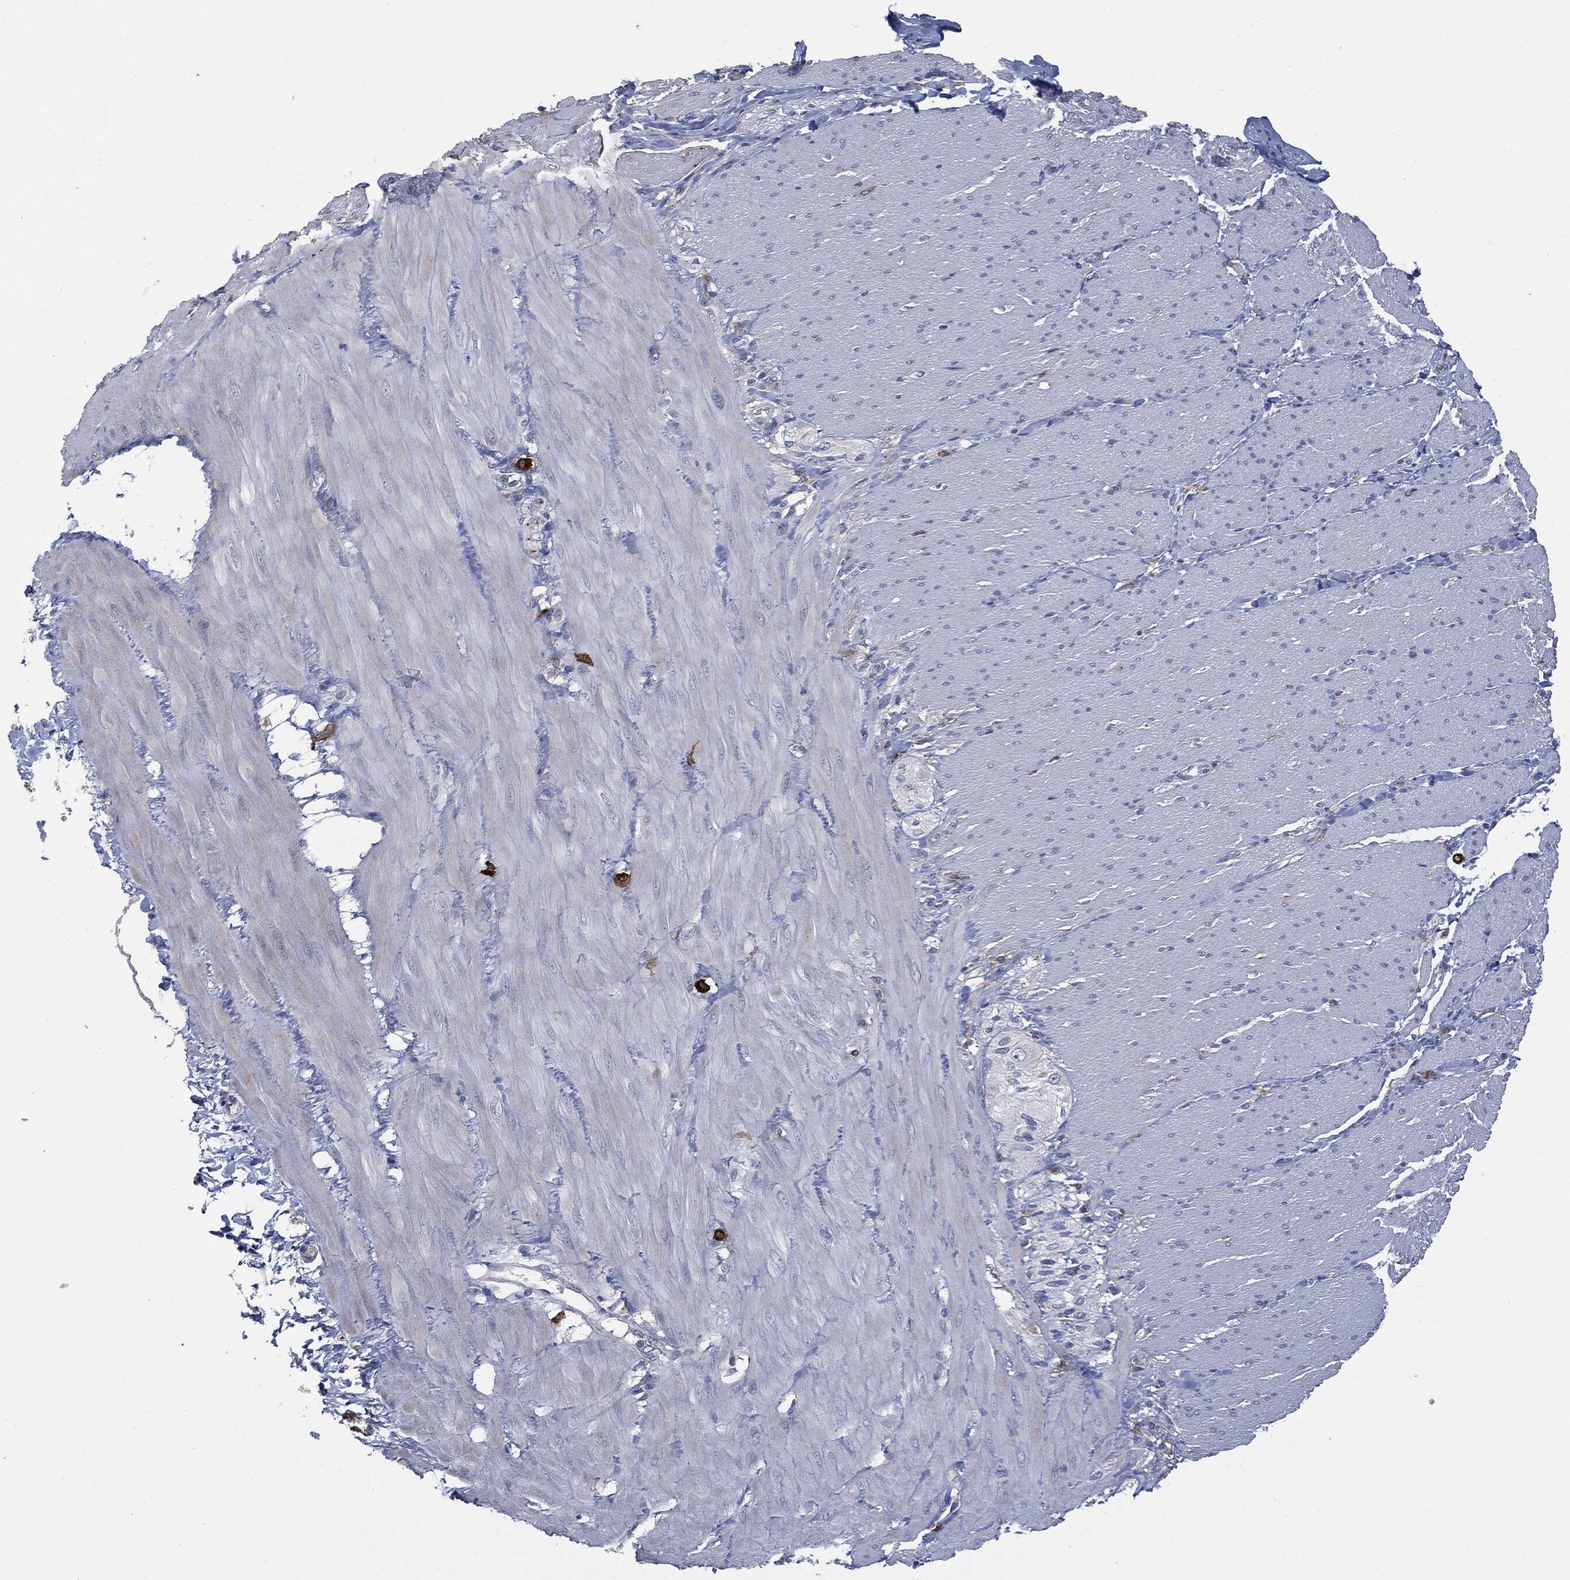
{"staining": {"intensity": "negative", "quantity": "none", "location": "none"}, "tissue": "soft tissue", "cell_type": "Fibroblasts", "image_type": "normal", "snomed": [{"axis": "morphology", "description": "Normal tissue, NOS"}, {"axis": "topography", "description": "Smooth muscle"}, {"axis": "topography", "description": "Duodenum"}, {"axis": "topography", "description": "Peripheral nerve tissue"}], "caption": "Immunohistochemistry micrograph of benign soft tissue stained for a protein (brown), which reveals no positivity in fibroblasts. (DAB immunohistochemistry (IHC) with hematoxylin counter stain).", "gene": "CD33", "patient": {"sex": "female", "age": 61}}